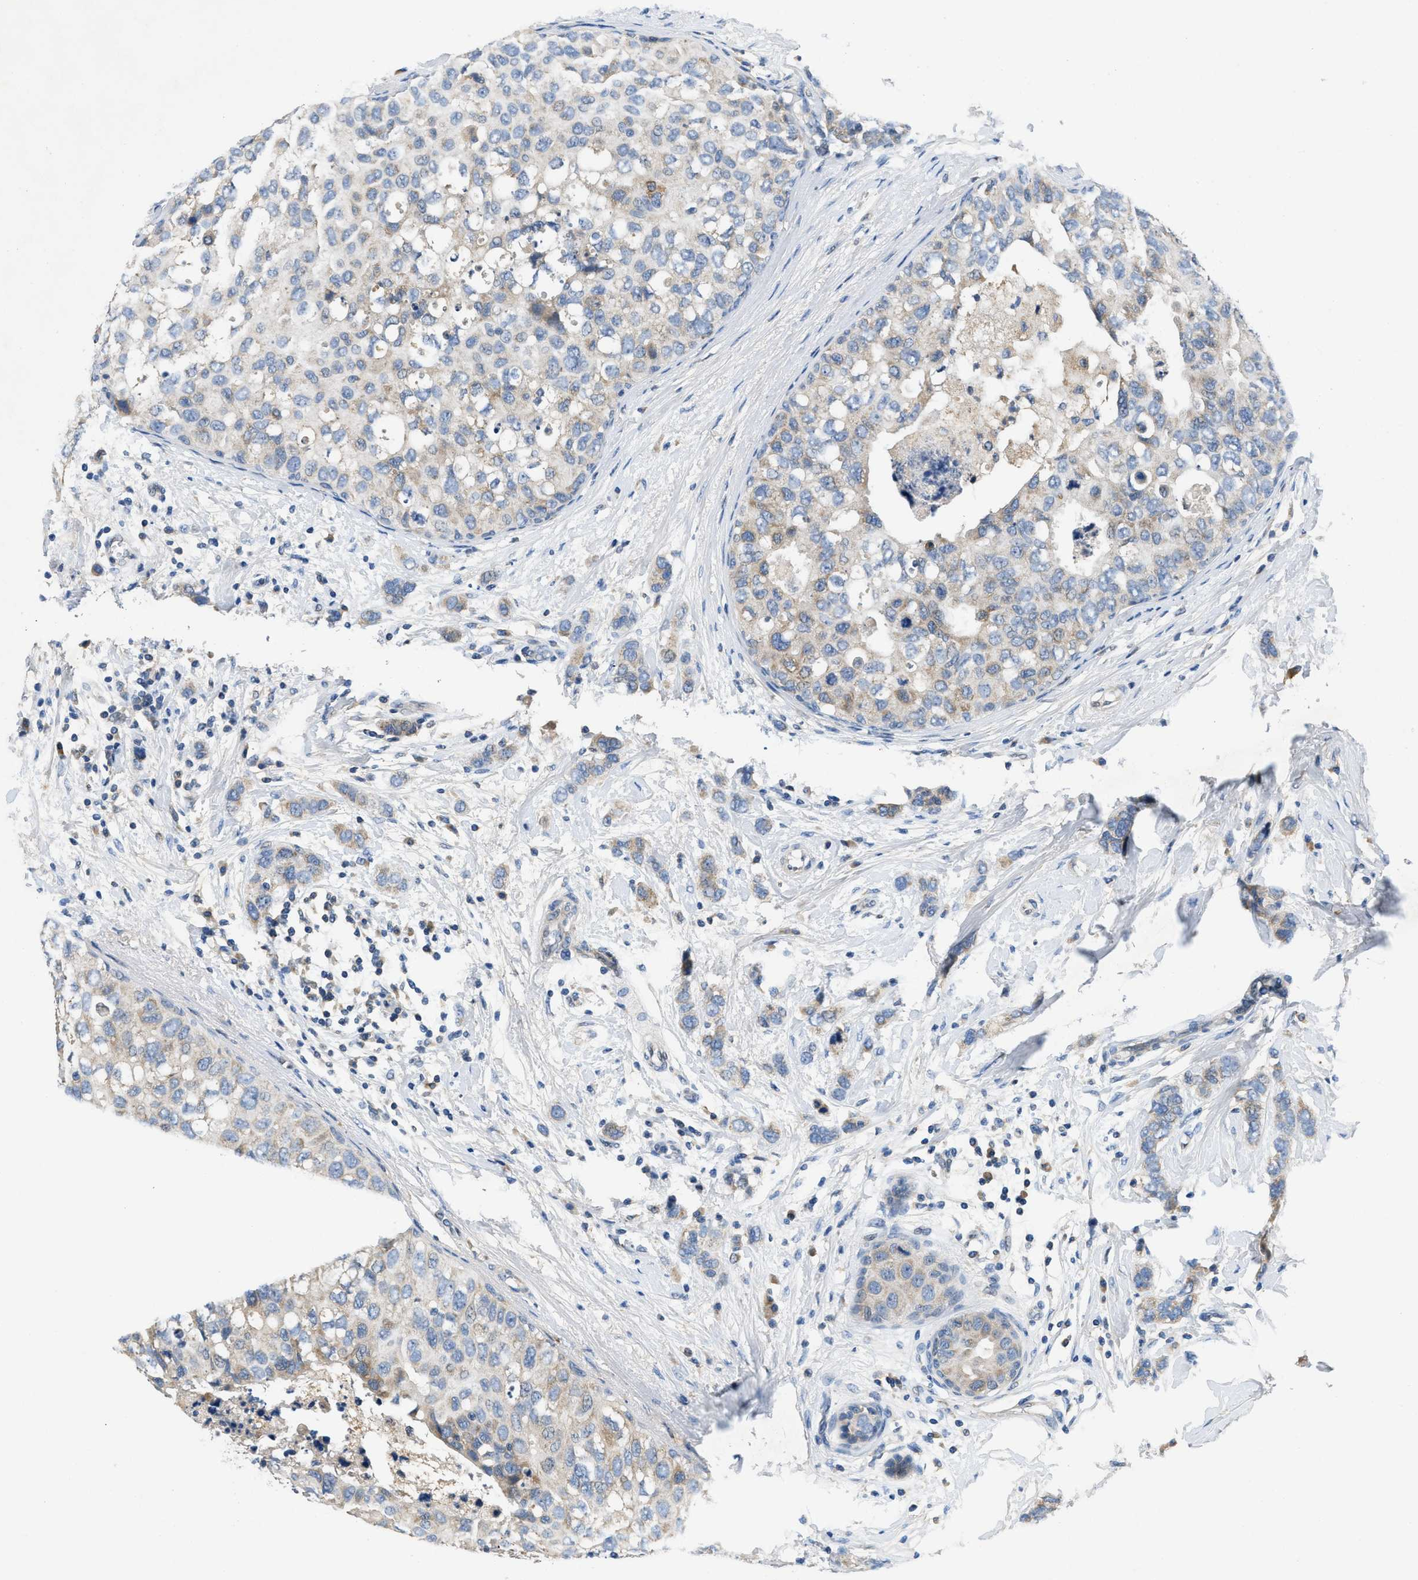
{"staining": {"intensity": "weak", "quantity": "25%-75%", "location": "cytoplasmic/membranous"}, "tissue": "breast cancer", "cell_type": "Tumor cells", "image_type": "cancer", "snomed": [{"axis": "morphology", "description": "Duct carcinoma"}, {"axis": "topography", "description": "Breast"}], "caption": "Protein expression analysis of breast cancer exhibits weak cytoplasmic/membranous positivity in about 25%-75% of tumor cells.", "gene": "PNKD", "patient": {"sex": "female", "age": 50}}